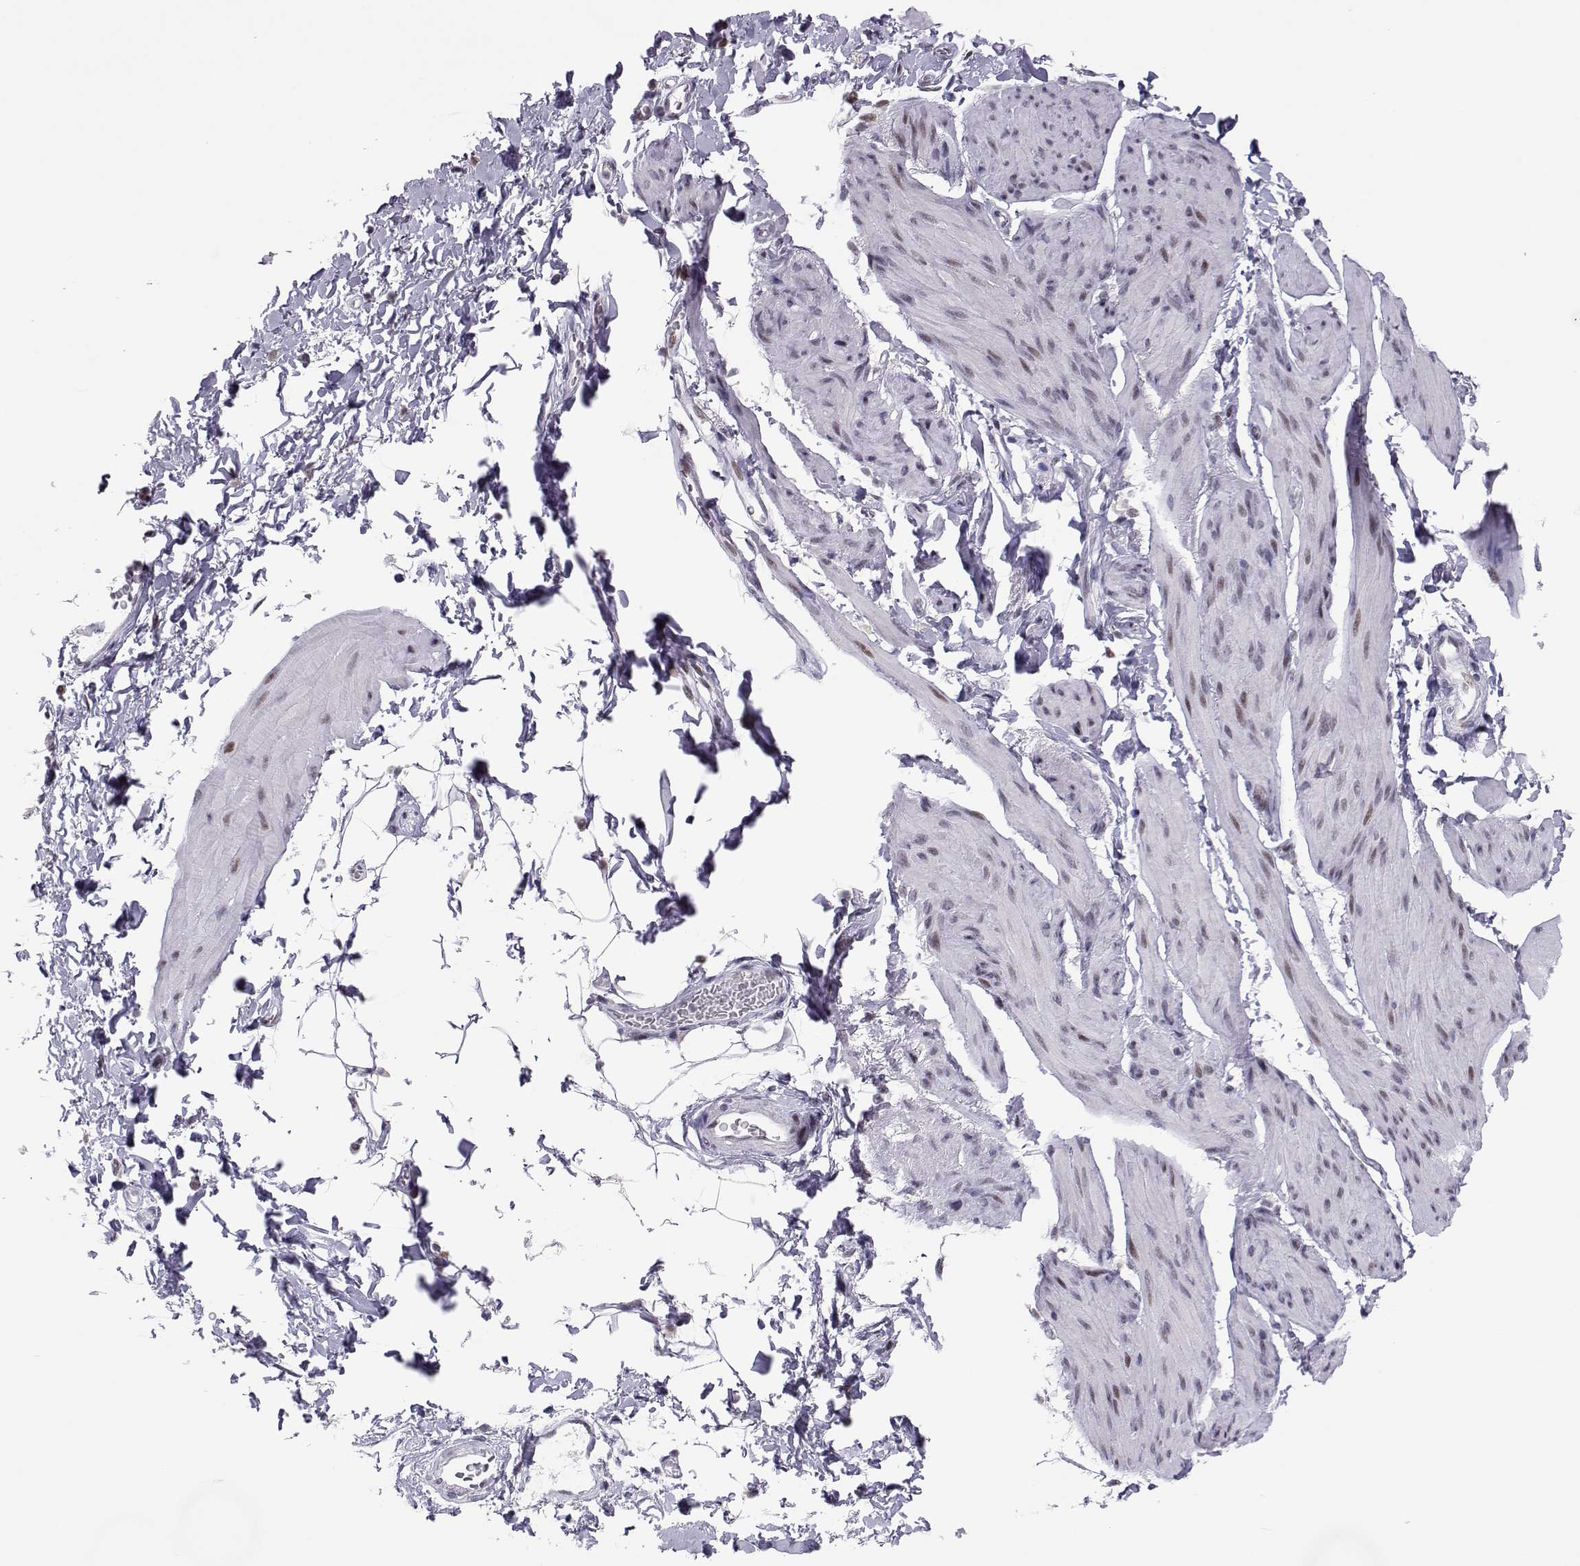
{"staining": {"intensity": "weak", "quantity": "<25%", "location": "nuclear"}, "tissue": "smooth muscle", "cell_type": "Smooth muscle cells", "image_type": "normal", "snomed": [{"axis": "morphology", "description": "Normal tissue, NOS"}, {"axis": "topography", "description": "Adipose tissue"}, {"axis": "topography", "description": "Smooth muscle"}, {"axis": "topography", "description": "Peripheral nerve tissue"}], "caption": "High power microscopy photomicrograph of an immunohistochemistry (IHC) image of unremarkable smooth muscle, revealing no significant staining in smooth muscle cells. (Brightfield microscopy of DAB (3,3'-diaminobenzidine) immunohistochemistry (IHC) at high magnification).", "gene": "SIX6", "patient": {"sex": "male", "age": 83}}